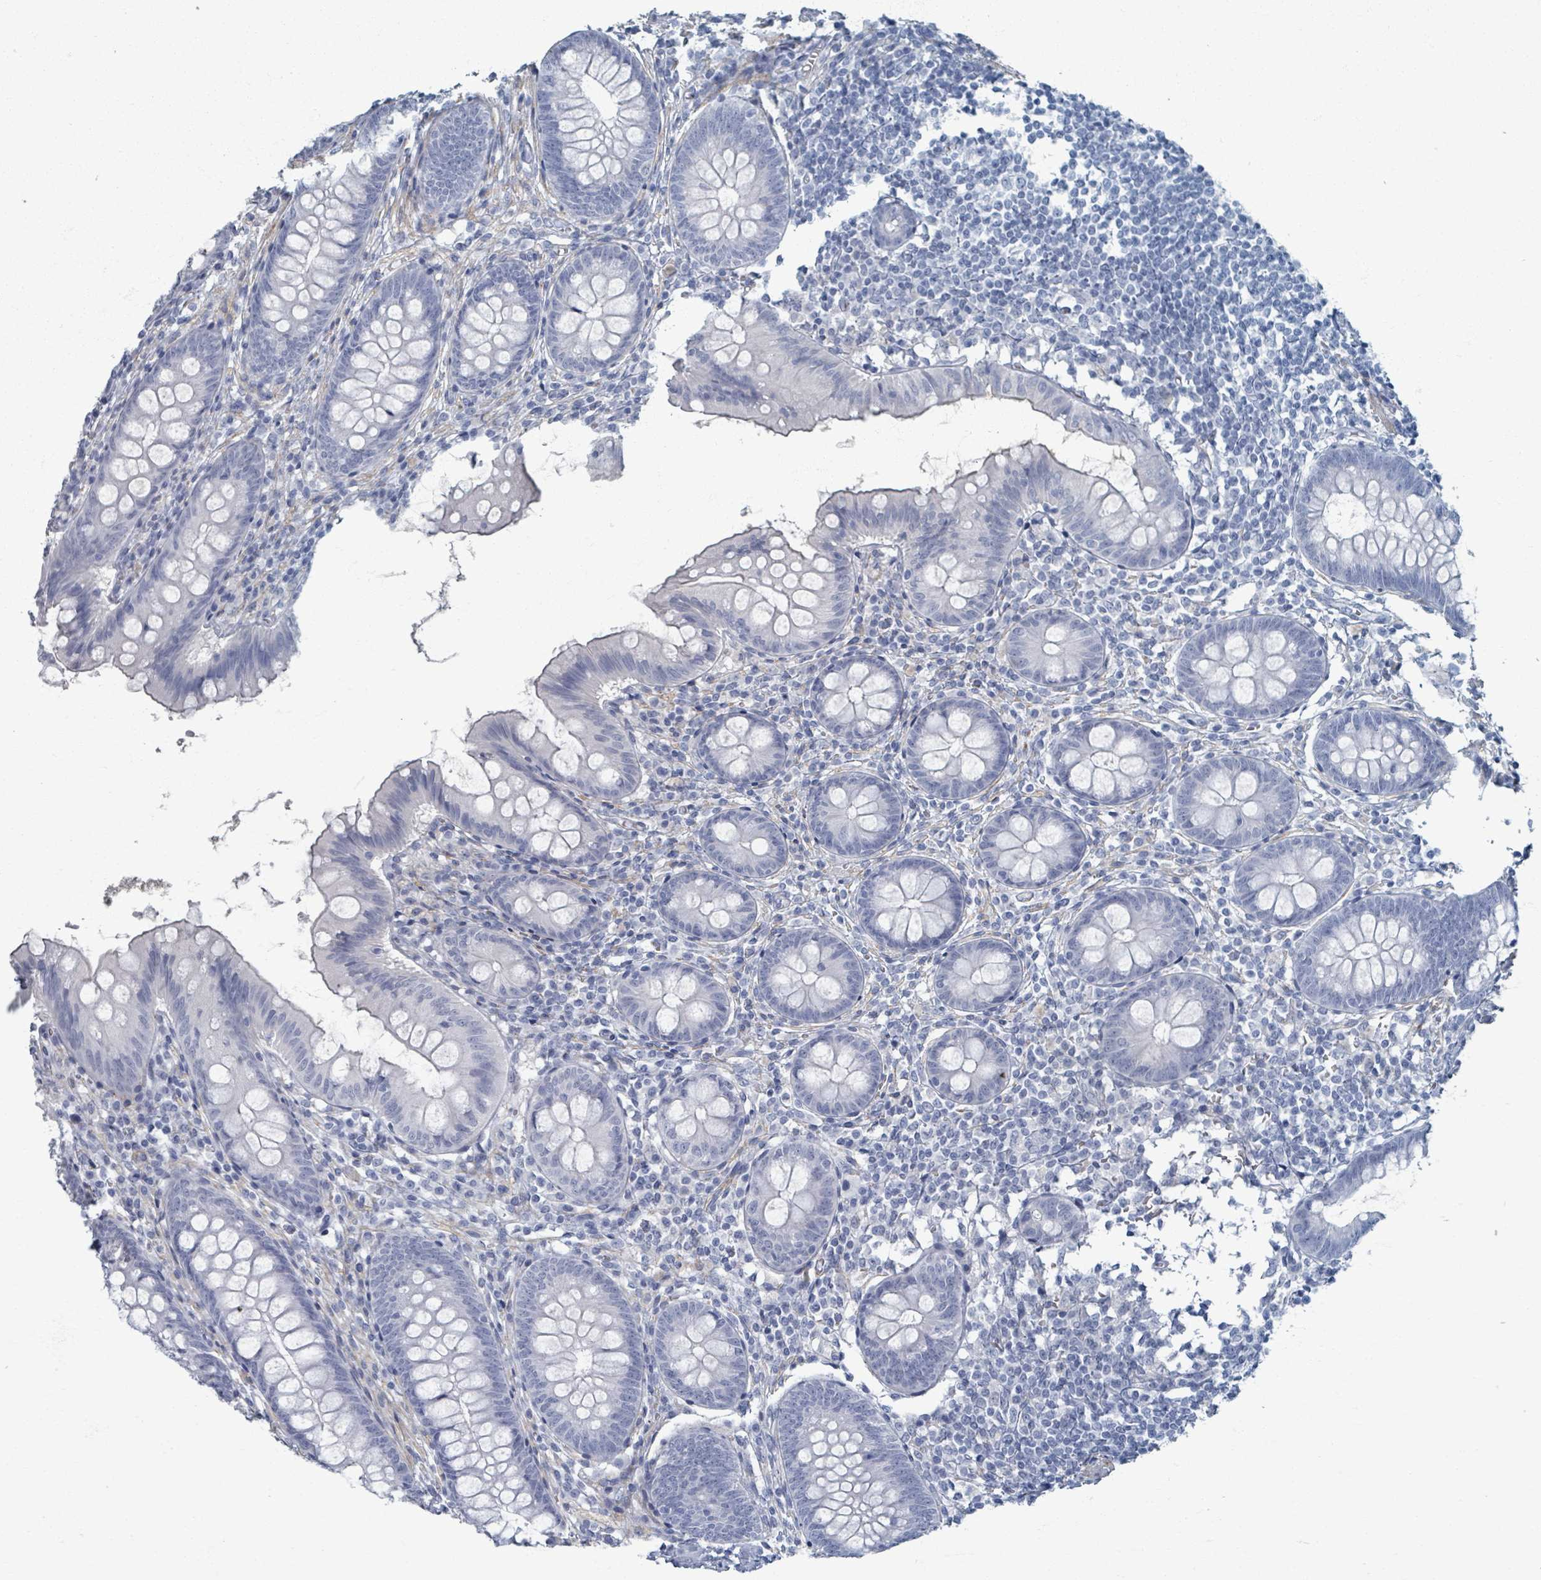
{"staining": {"intensity": "negative", "quantity": "none", "location": "none"}, "tissue": "appendix", "cell_type": "Glandular cells", "image_type": "normal", "snomed": [{"axis": "morphology", "description": "Normal tissue, NOS"}, {"axis": "topography", "description": "Appendix"}], "caption": "Appendix was stained to show a protein in brown. There is no significant positivity in glandular cells. The staining was performed using DAB (3,3'-diaminobenzidine) to visualize the protein expression in brown, while the nuclei were stained in blue with hematoxylin (Magnification: 20x).", "gene": "TAS2R1", "patient": {"sex": "female", "age": 51}}